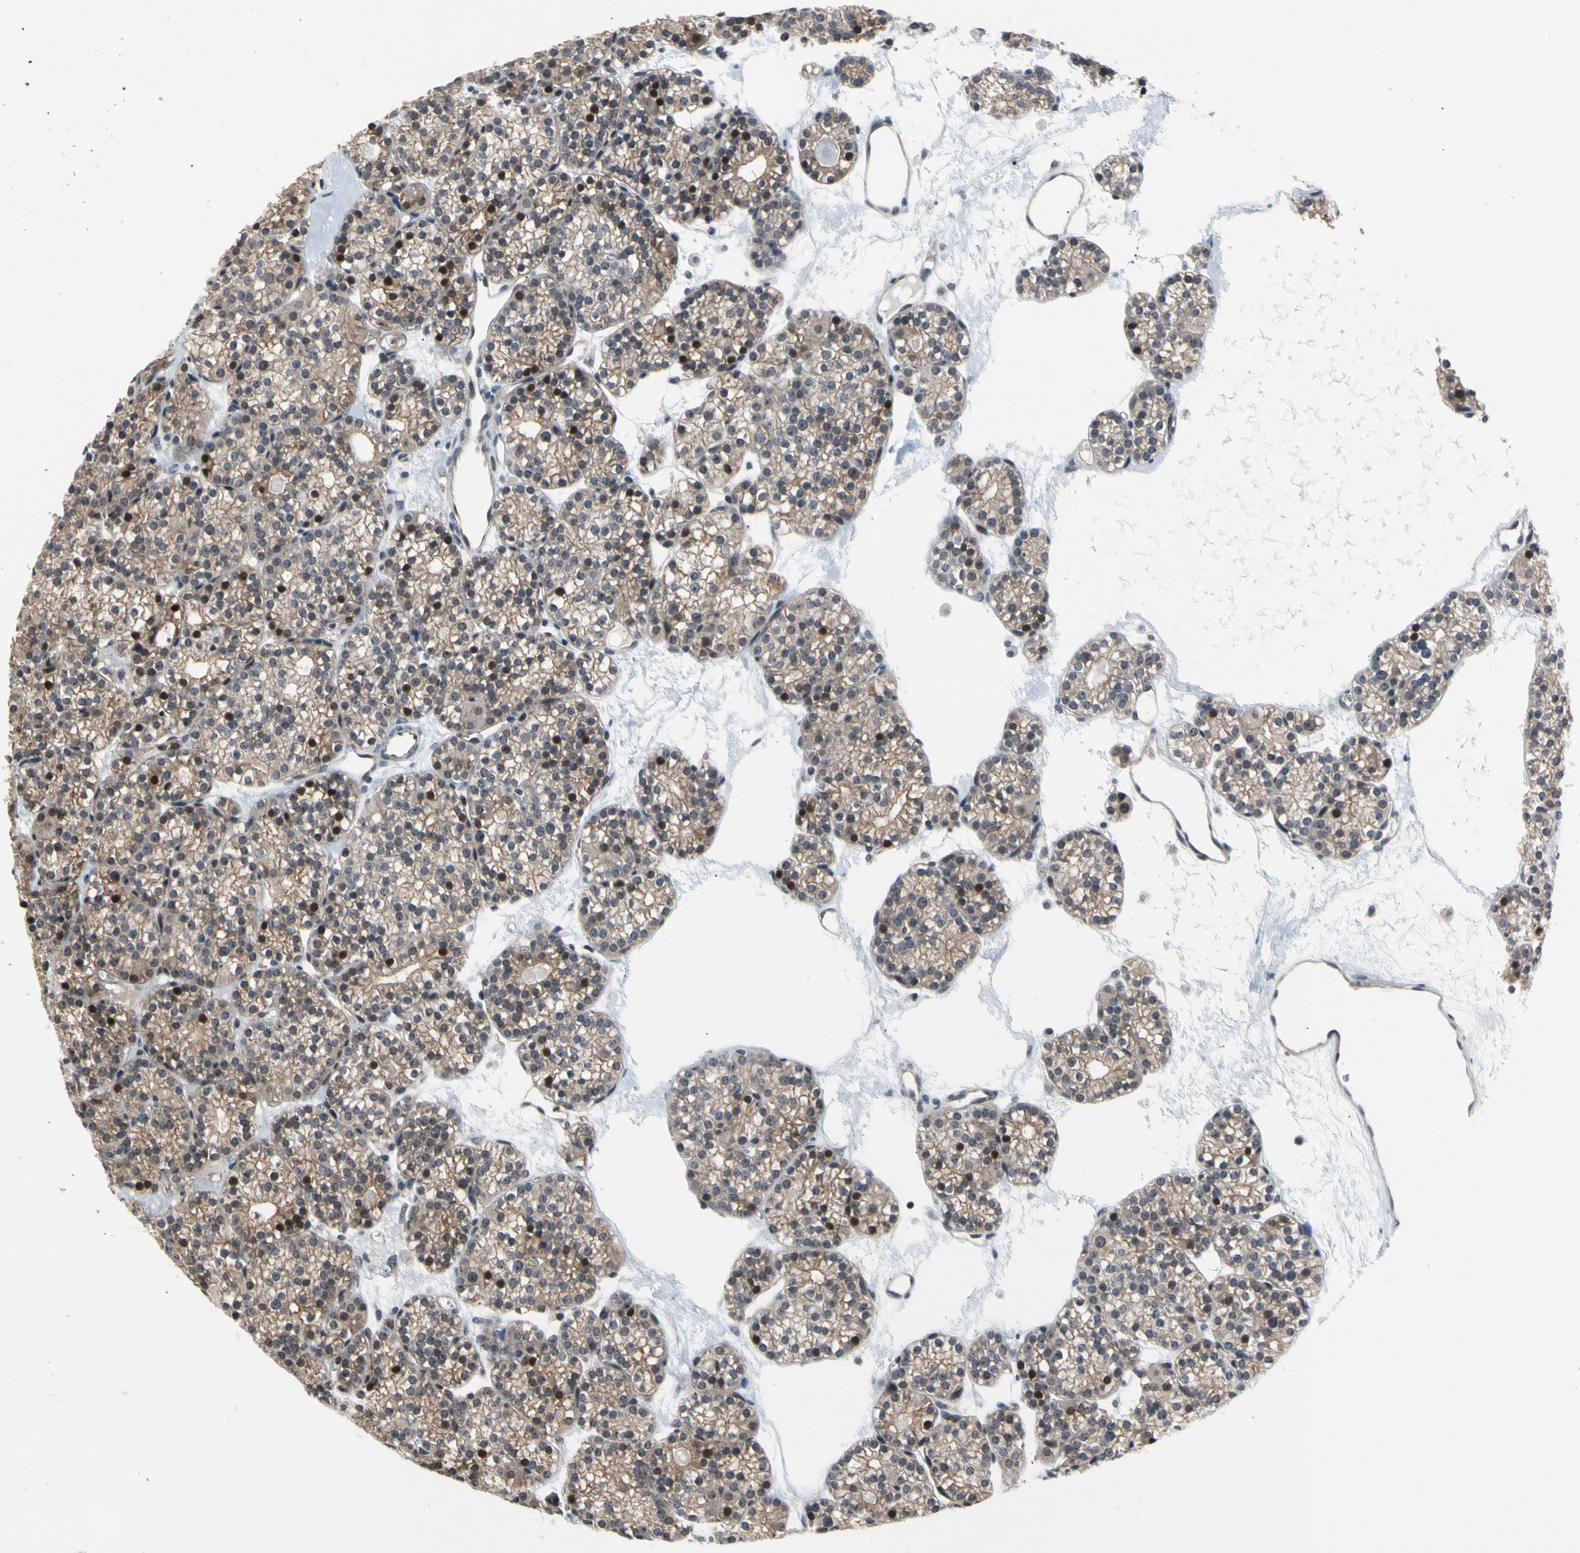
{"staining": {"intensity": "moderate", "quantity": "25%-75%", "location": "cytoplasmic/membranous"}, "tissue": "parathyroid gland", "cell_type": "Glandular cells", "image_type": "normal", "snomed": [{"axis": "morphology", "description": "Normal tissue, NOS"}, {"axis": "topography", "description": "Parathyroid gland"}], "caption": "Immunohistochemical staining of unremarkable parathyroid gland reveals 25%-75% levels of moderate cytoplasmic/membranous protein positivity in about 25%-75% of glandular cells.", "gene": "NGEF", "patient": {"sex": "female", "age": 64}}